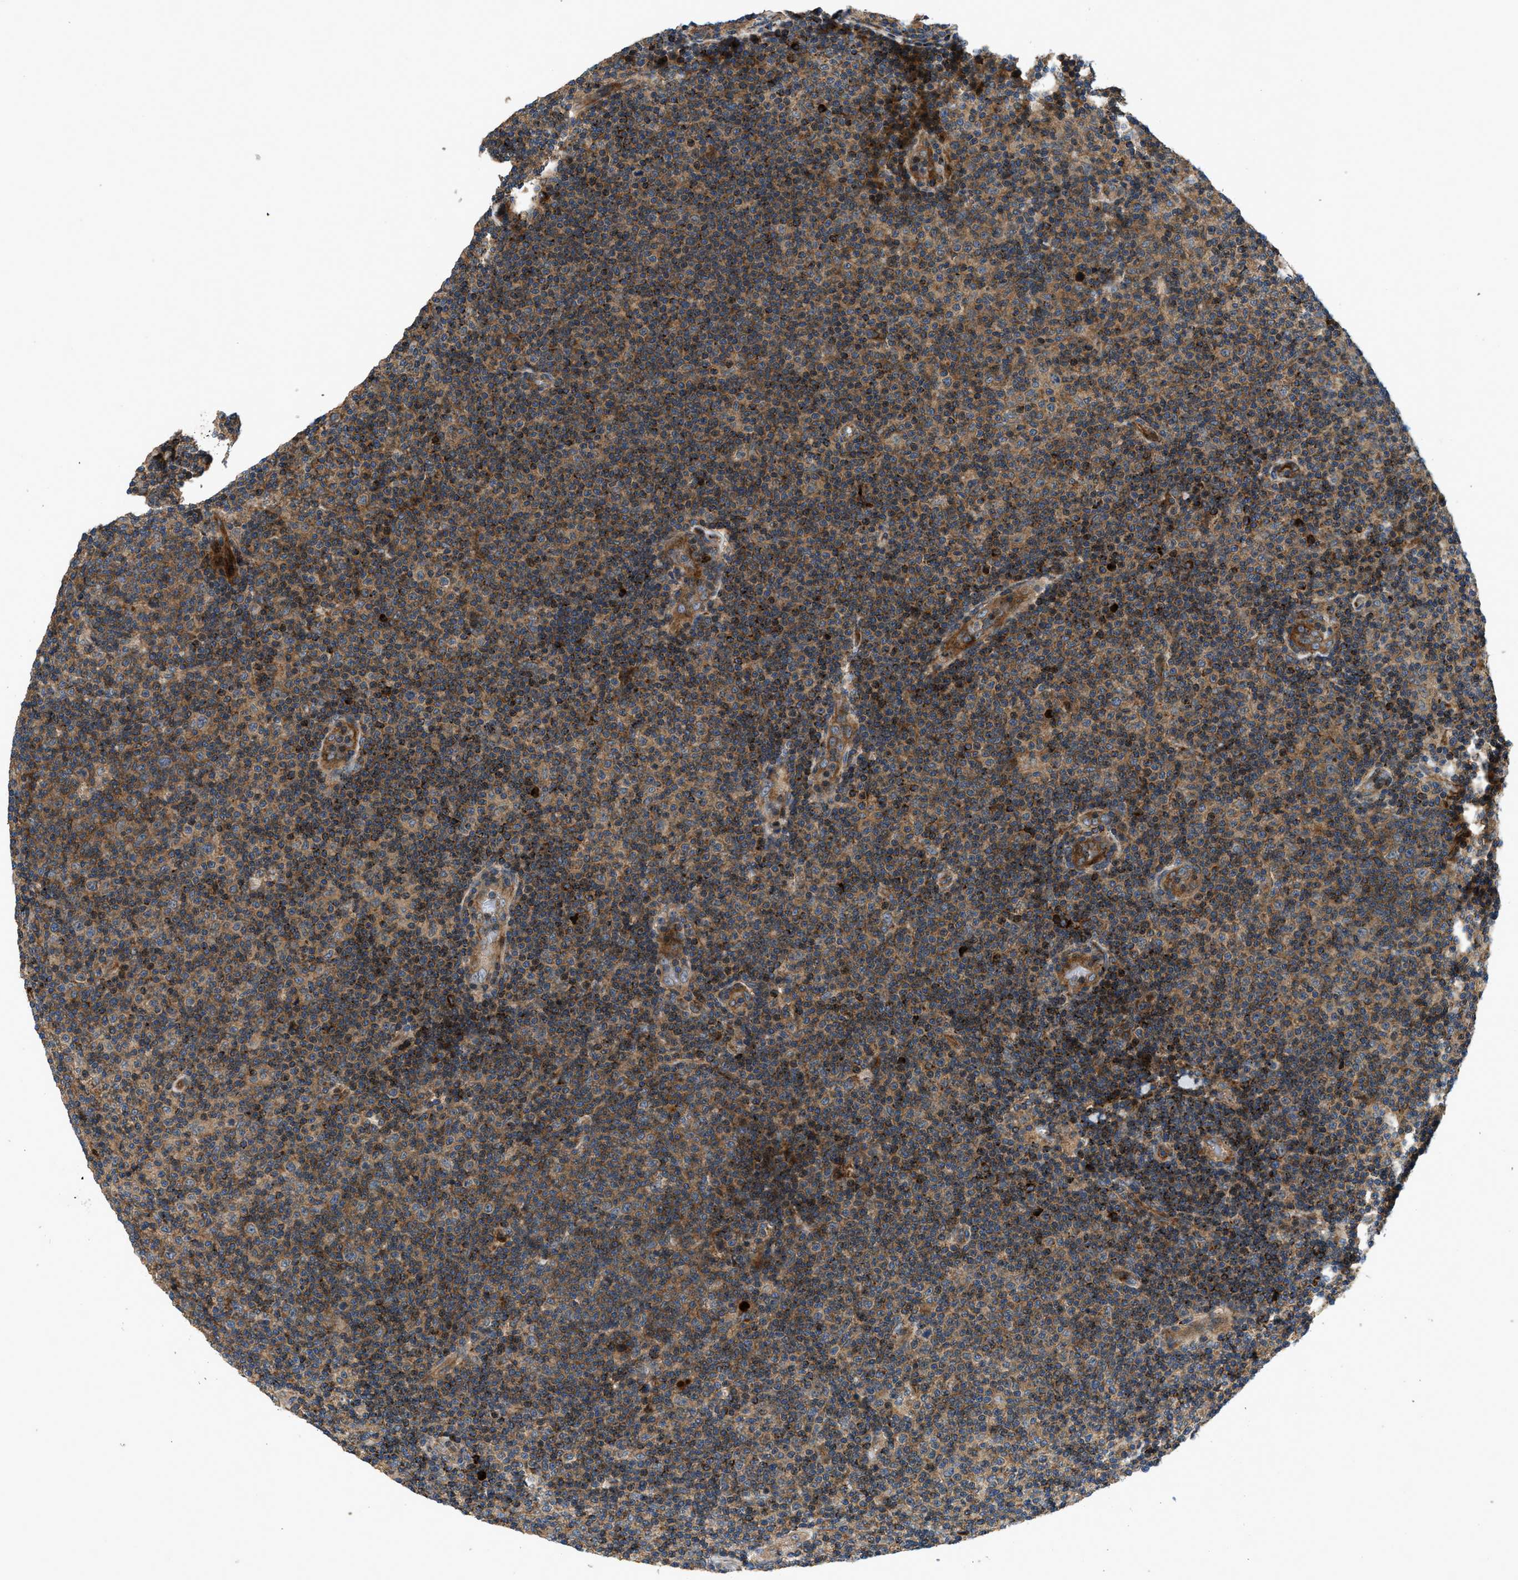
{"staining": {"intensity": "moderate", "quantity": ">75%", "location": "cytoplasmic/membranous"}, "tissue": "lymphoma", "cell_type": "Tumor cells", "image_type": "cancer", "snomed": [{"axis": "morphology", "description": "Malignant lymphoma, non-Hodgkin's type, Low grade"}, {"axis": "topography", "description": "Lymph node"}], "caption": "Immunohistochemical staining of human malignant lymphoma, non-Hodgkin's type (low-grade) exhibits moderate cytoplasmic/membranous protein staining in about >75% of tumor cells.", "gene": "CNNM3", "patient": {"sex": "male", "age": 83}}